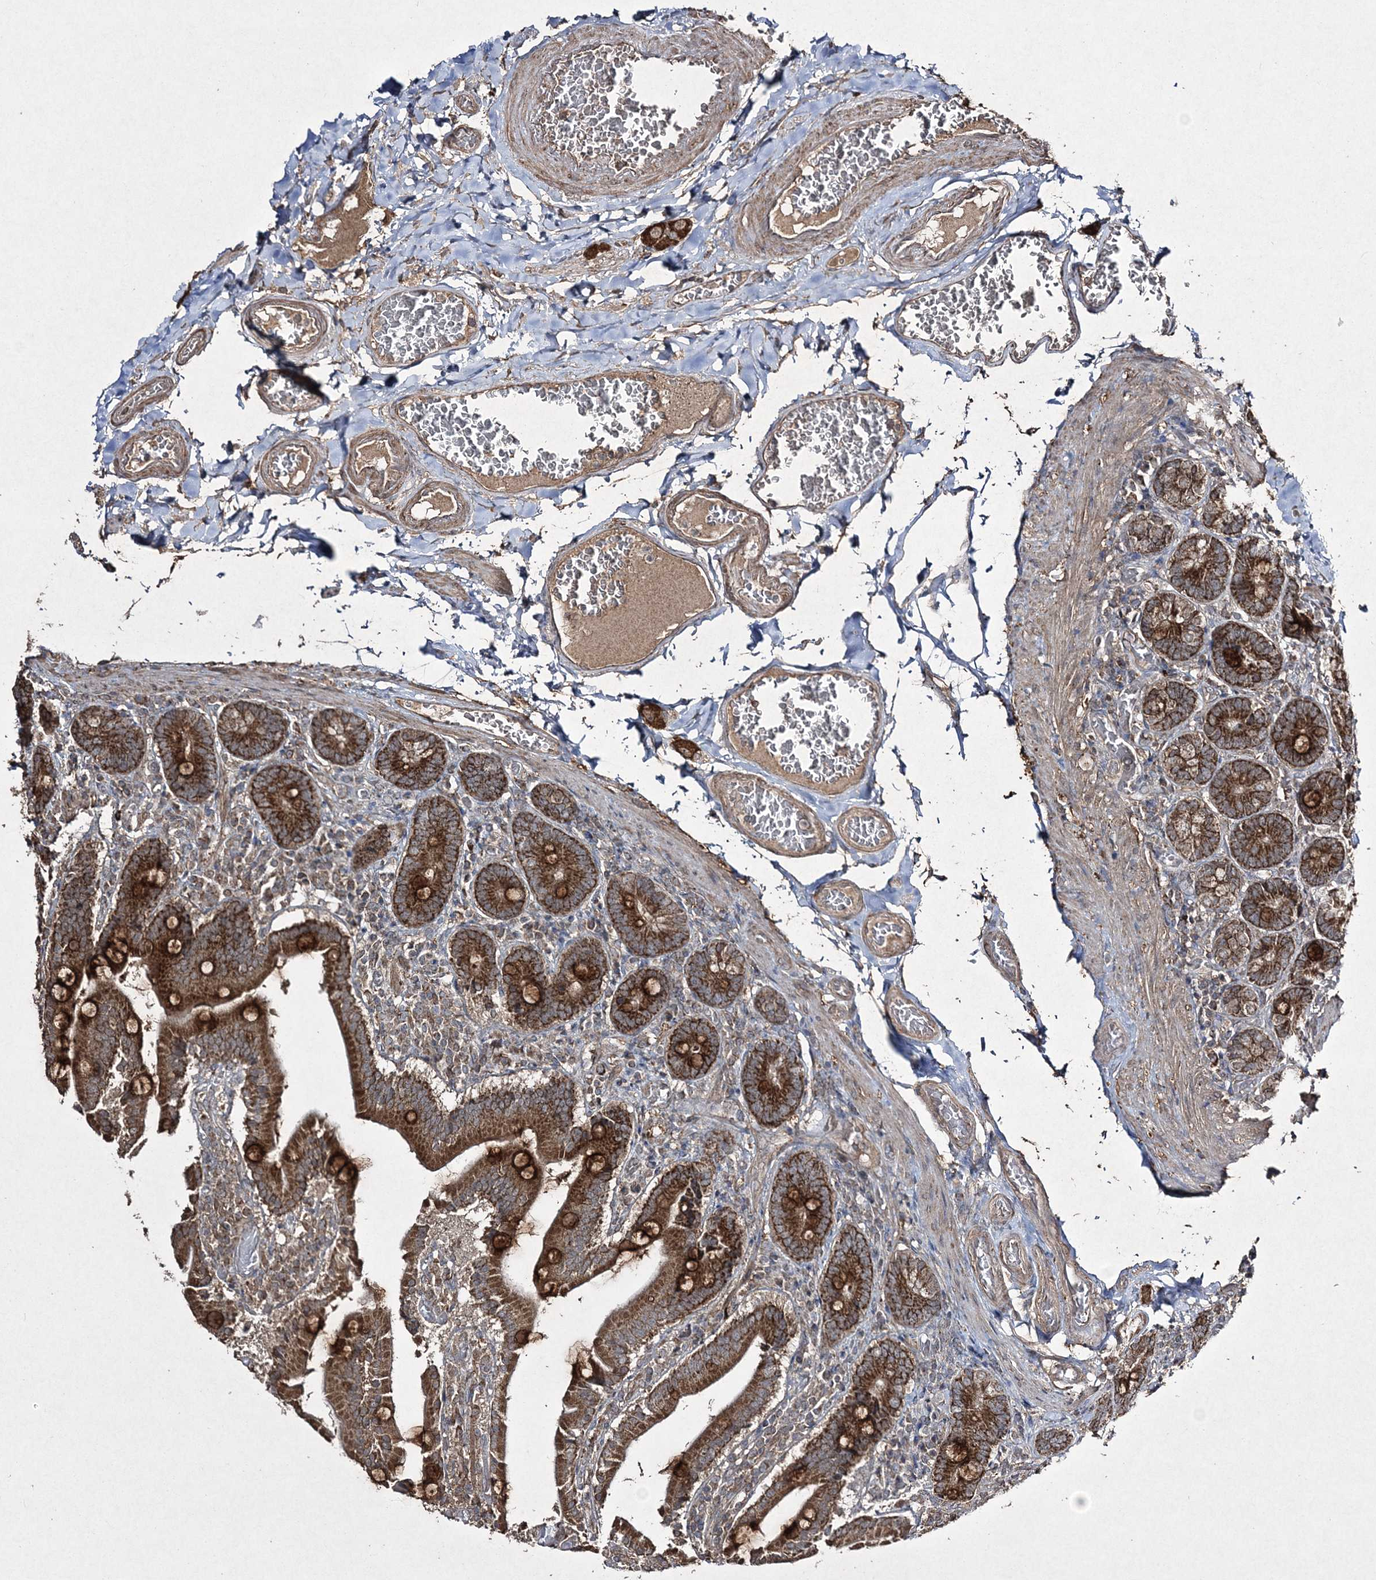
{"staining": {"intensity": "strong", "quantity": ">75%", "location": "cytoplasmic/membranous"}, "tissue": "duodenum", "cell_type": "Glandular cells", "image_type": "normal", "snomed": [{"axis": "morphology", "description": "Normal tissue, NOS"}, {"axis": "topography", "description": "Duodenum"}], "caption": "Protein expression analysis of normal duodenum exhibits strong cytoplasmic/membranous expression in approximately >75% of glandular cells. Using DAB (3,3'-diaminobenzidine) (brown) and hematoxylin (blue) stains, captured at high magnification using brightfield microscopy.", "gene": "GRSF1", "patient": {"sex": "female", "age": 62}}